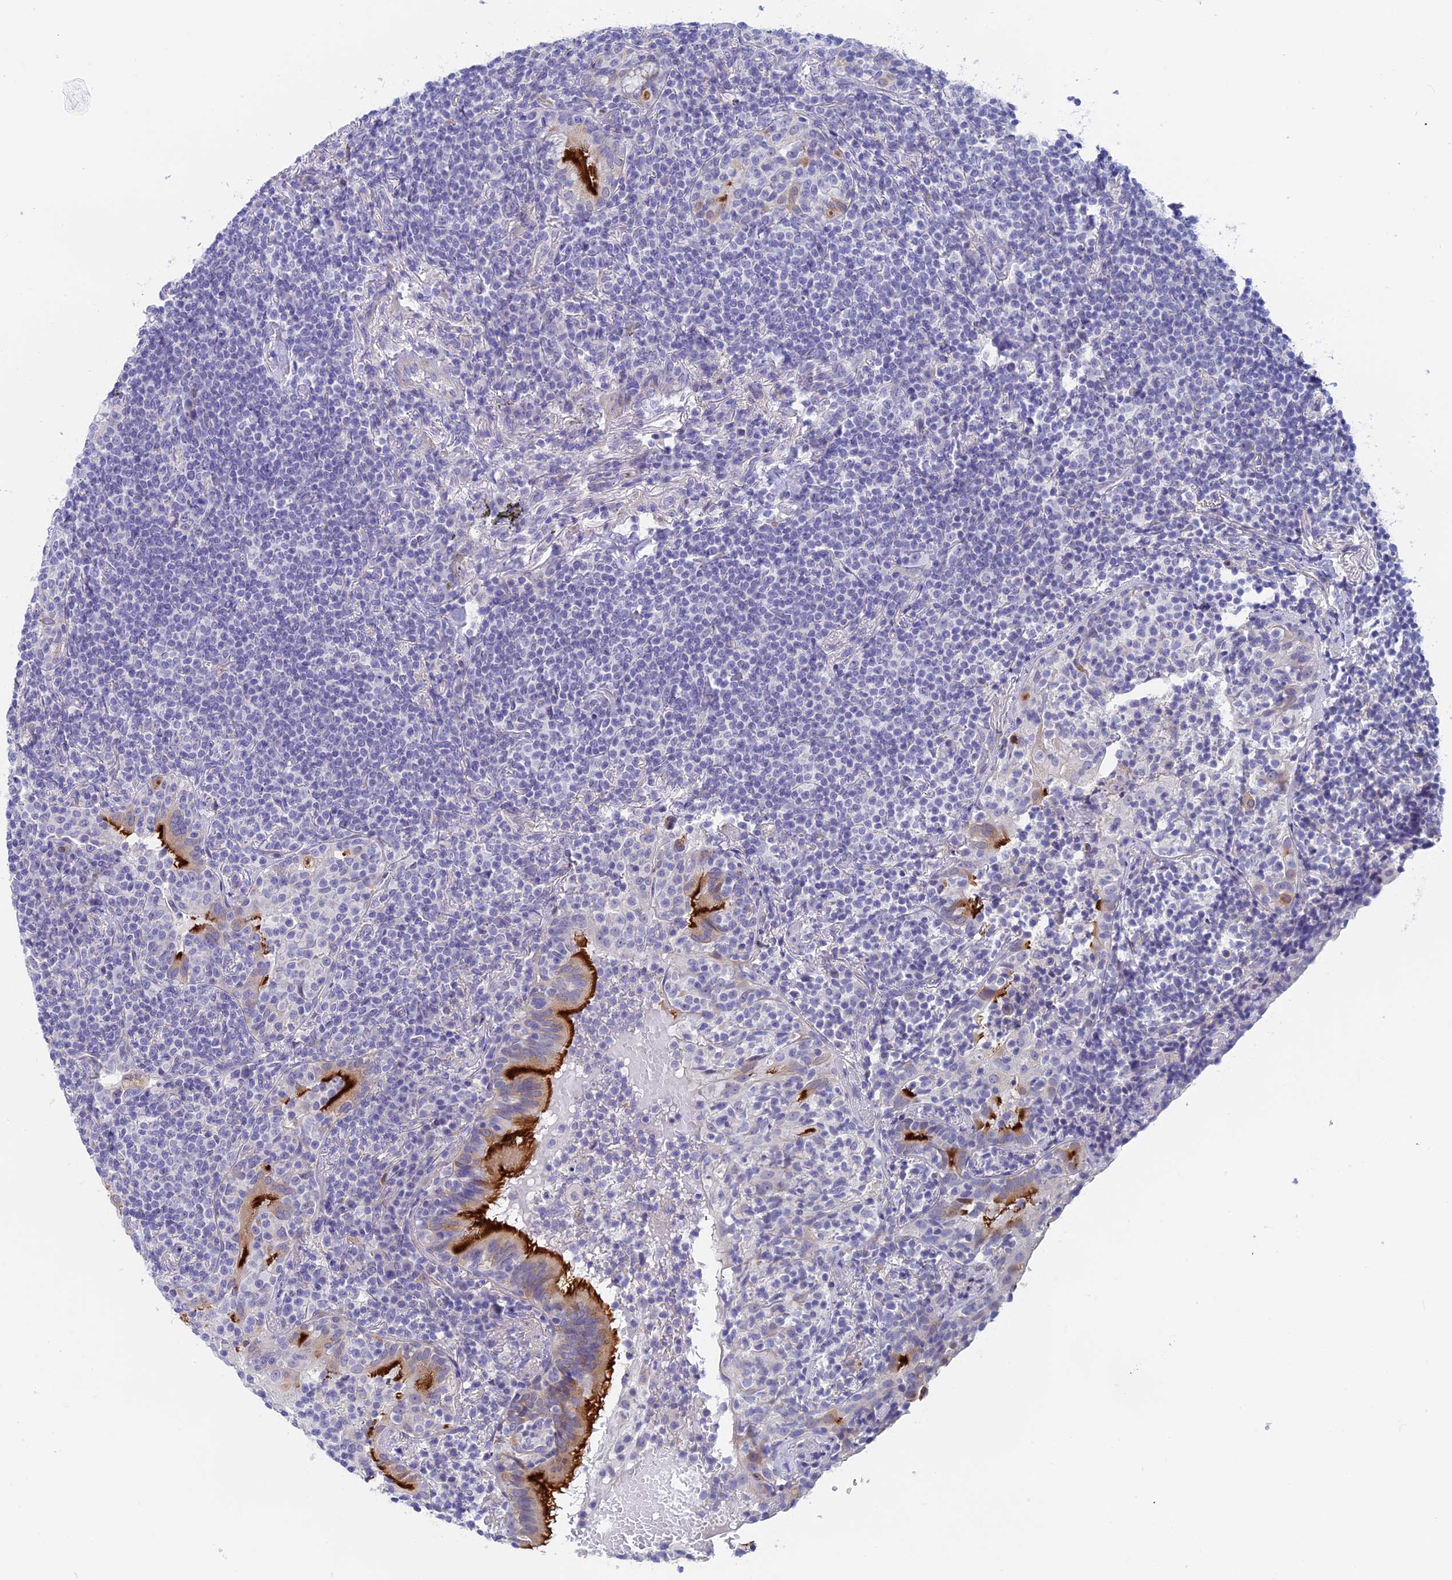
{"staining": {"intensity": "negative", "quantity": "none", "location": "none"}, "tissue": "lymphoma", "cell_type": "Tumor cells", "image_type": "cancer", "snomed": [{"axis": "morphology", "description": "Malignant lymphoma, non-Hodgkin's type, Low grade"}, {"axis": "topography", "description": "Lung"}], "caption": "Human malignant lymphoma, non-Hodgkin's type (low-grade) stained for a protein using IHC exhibits no expression in tumor cells.", "gene": "GLB1L", "patient": {"sex": "female", "age": 71}}